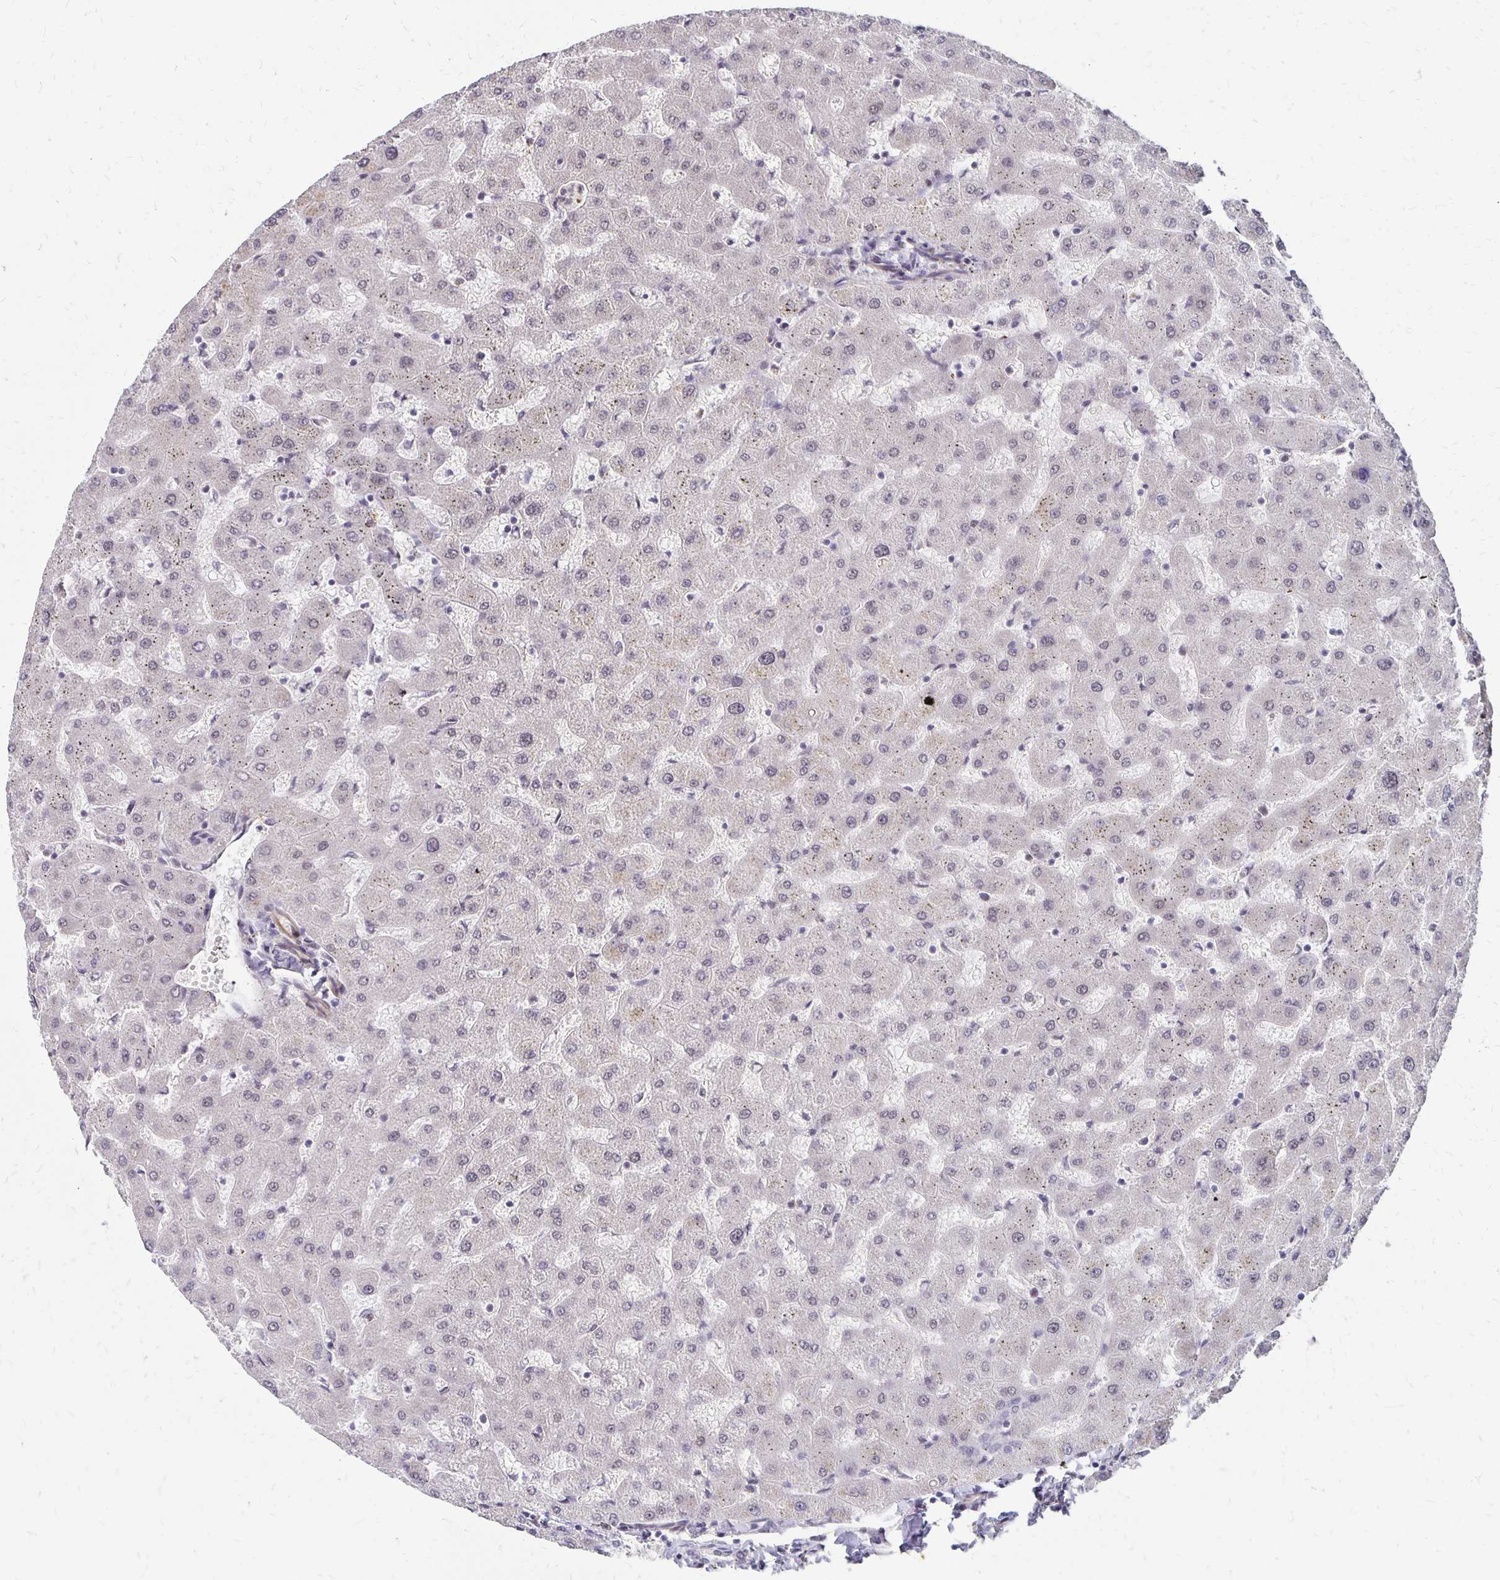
{"staining": {"intensity": "negative", "quantity": "none", "location": "none"}, "tissue": "liver", "cell_type": "Cholangiocytes", "image_type": "normal", "snomed": [{"axis": "morphology", "description": "Normal tissue, NOS"}, {"axis": "topography", "description": "Liver"}], "caption": "There is no significant positivity in cholangiocytes of liver. (DAB (3,3'-diaminobenzidine) immunohistochemistry (IHC), high magnification).", "gene": "CLASRP", "patient": {"sex": "female", "age": 63}}